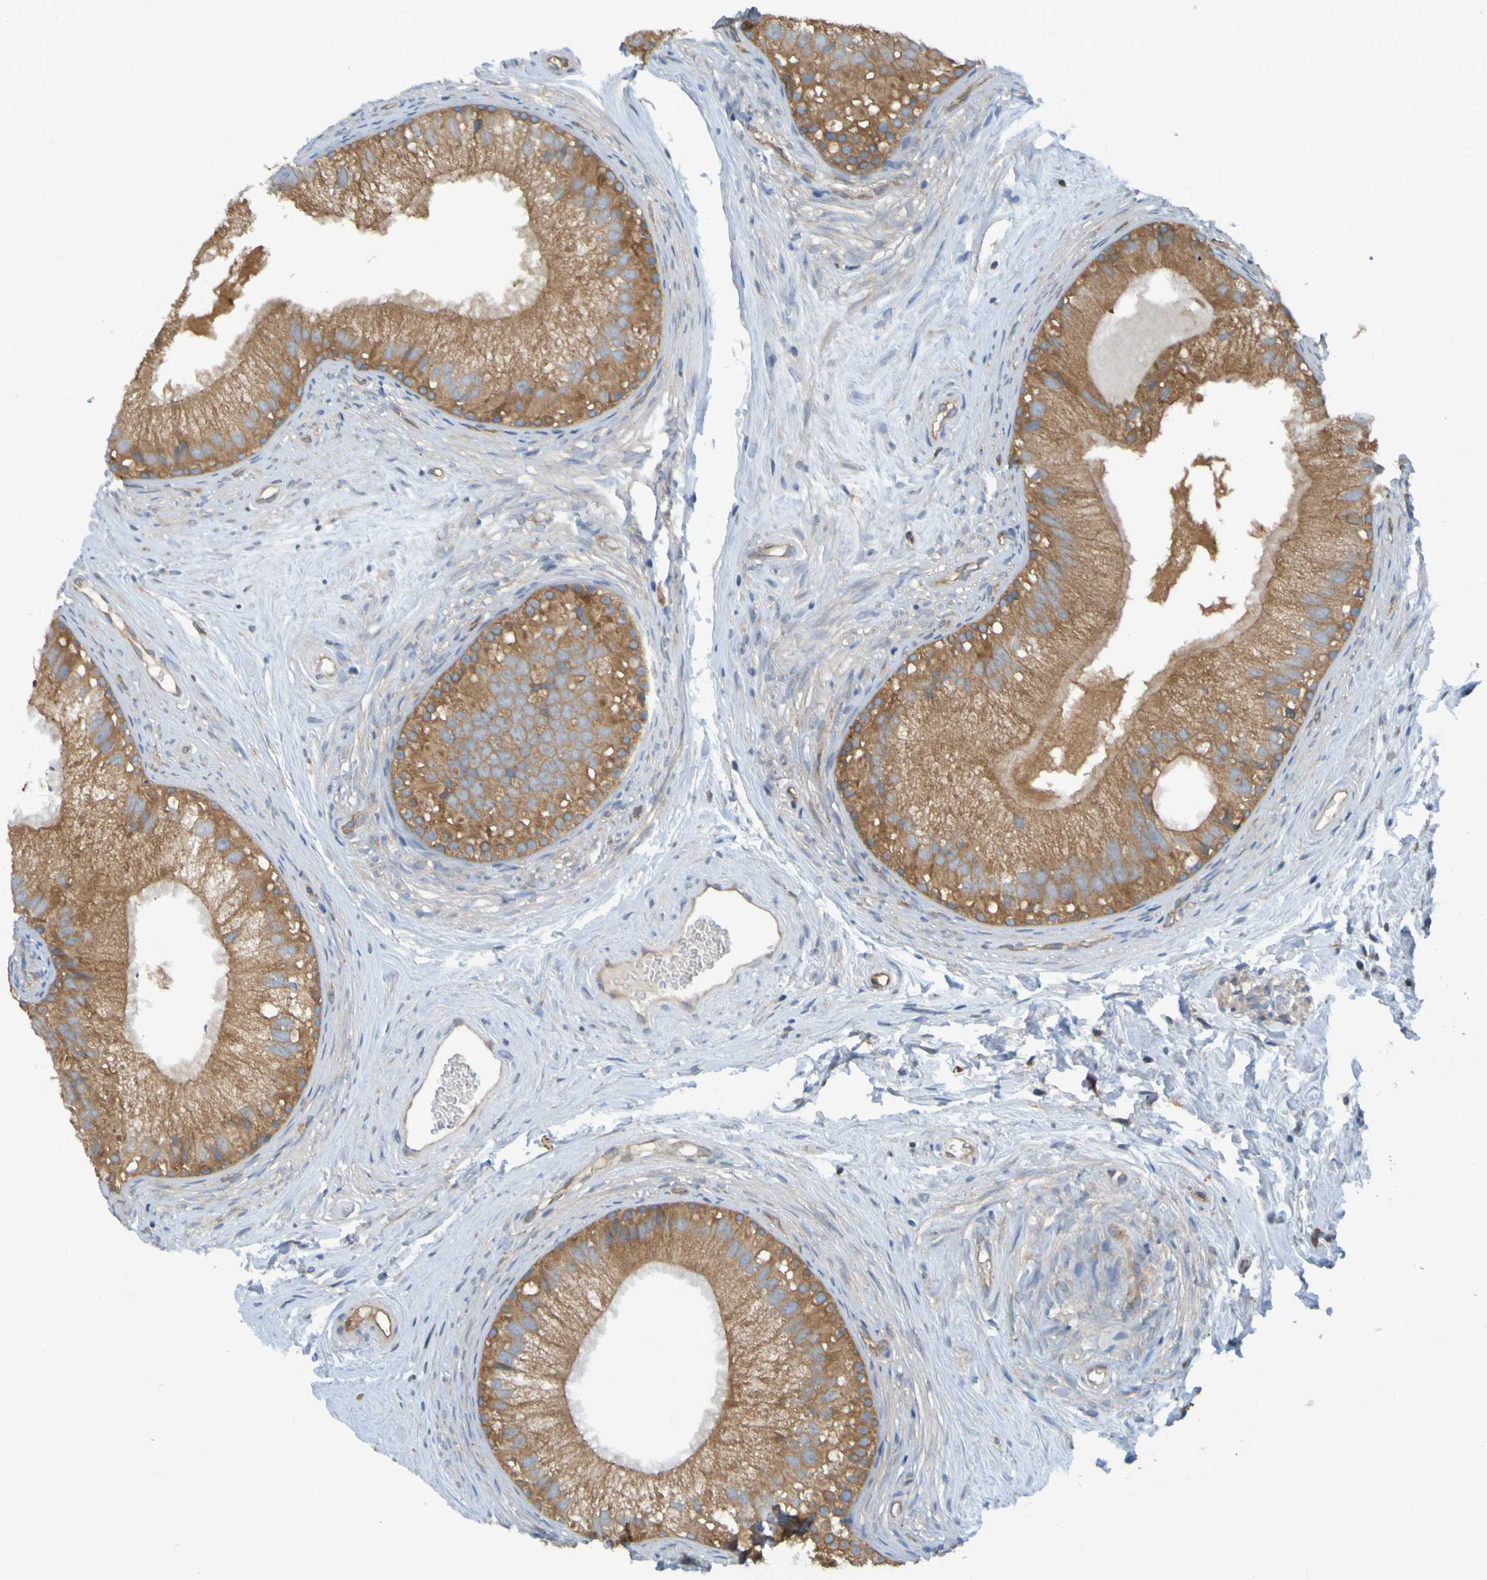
{"staining": {"intensity": "moderate", "quantity": ">75%", "location": "cytoplasmic/membranous"}, "tissue": "epididymis", "cell_type": "Glandular cells", "image_type": "normal", "snomed": [{"axis": "morphology", "description": "Normal tissue, NOS"}, {"axis": "topography", "description": "Epididymis"}], "caption": "This is a photomicrograph of IHC staining of unremarkable epididymis, which shows moderate expression in the cytoplasmic/membranous of glandular cells.", "gene": "DNAJC4", "patient": {"sex": "male", "age": 56}}